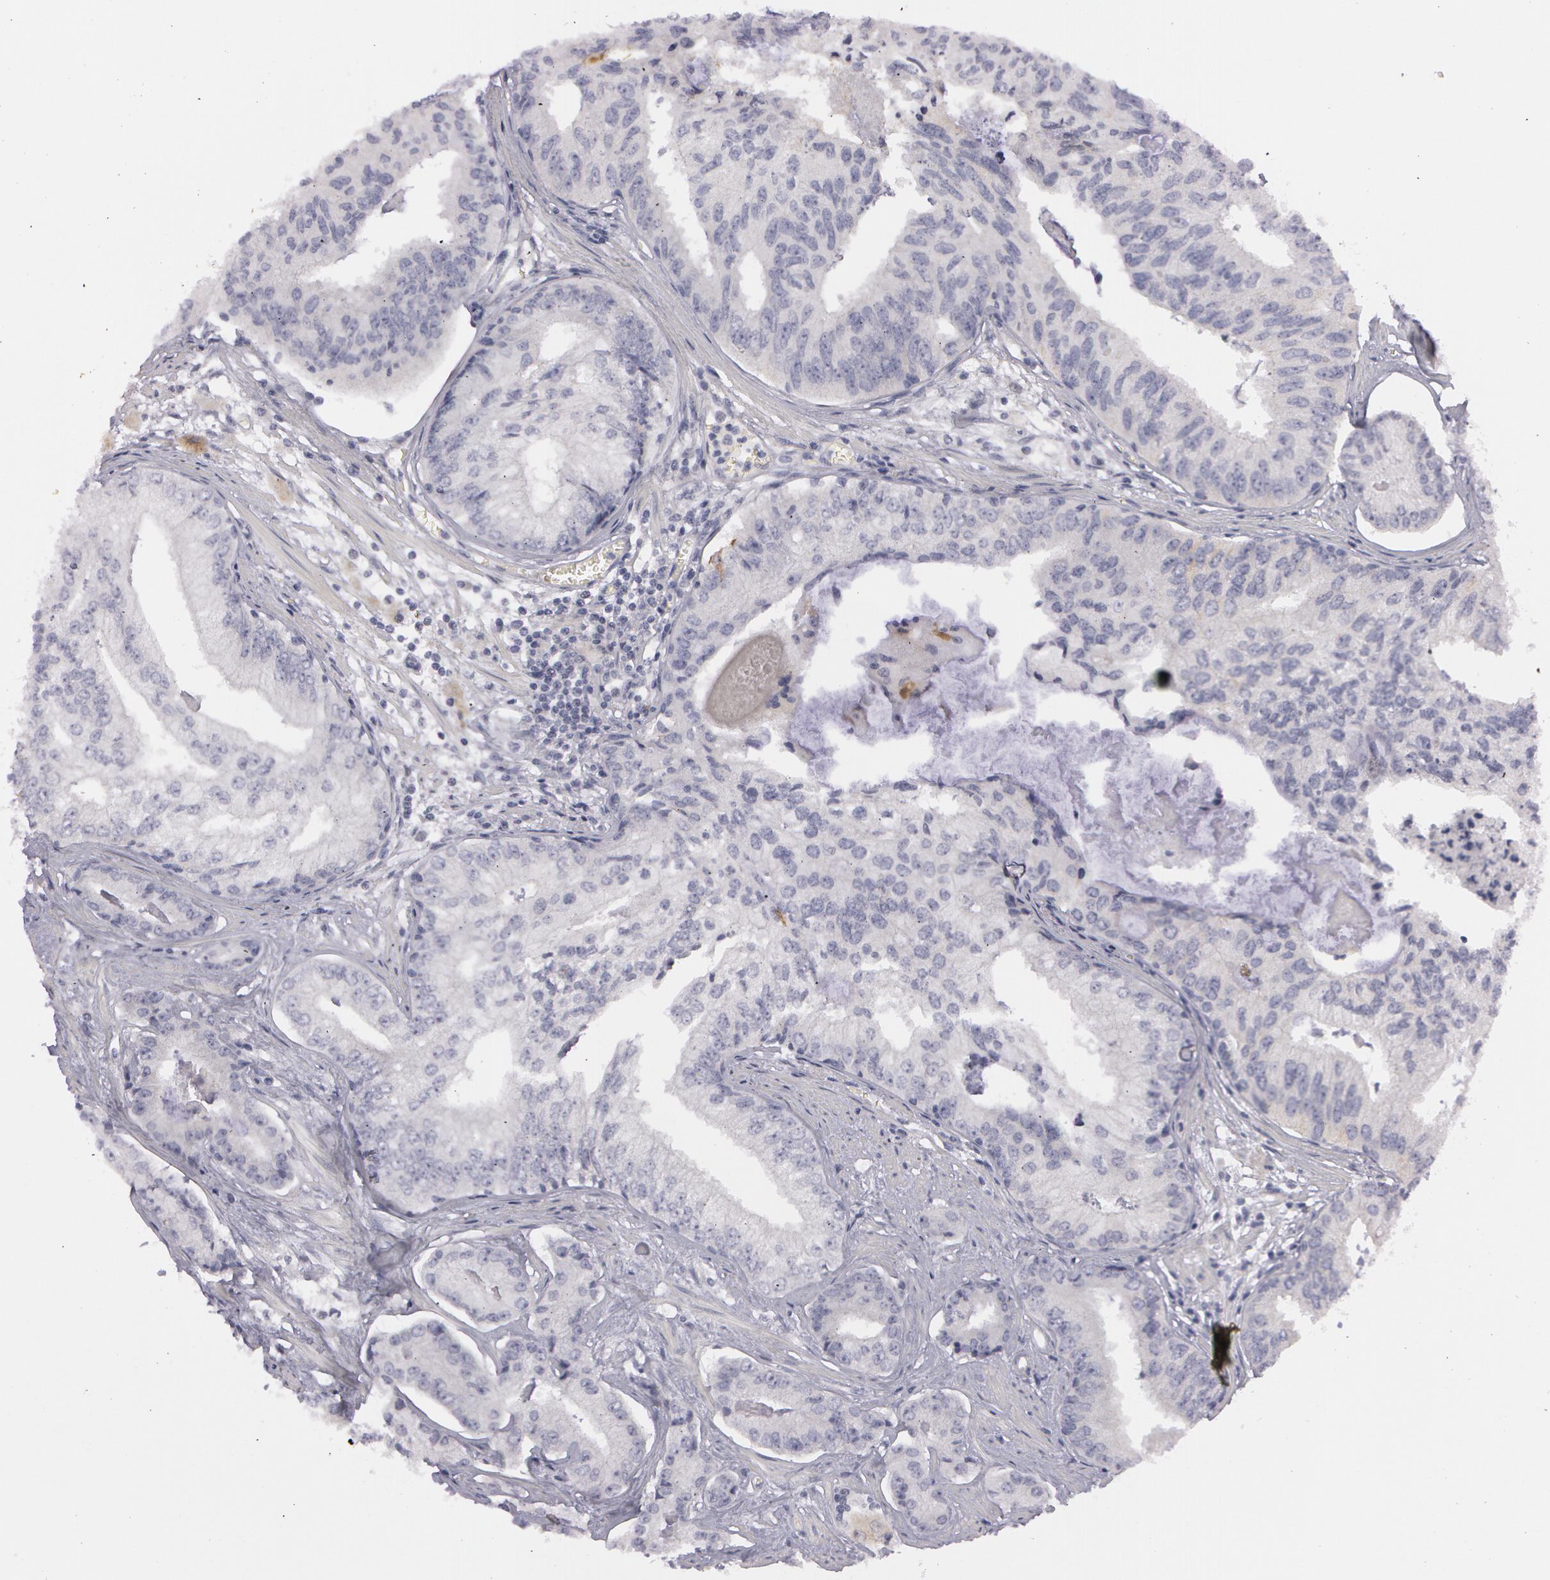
{"staining": {"intensity": "negative", "quantity": "none", "location": "none"}, "tissue": "prostate cancer", "cell_type": "Tumor cells", "image_type": "cancer", "snomed": [{"axis": "morphology", "description": "Adenocarcinoma, High grade"}, {"axis": "topography", "description": "Prostate"}], "caption": "Tumor cells are negative for brown protein staining in prostate adenocarcinoma (high-grade).", "gene": "IL1RN", "patient": {"sex": "male", "age": 56}}